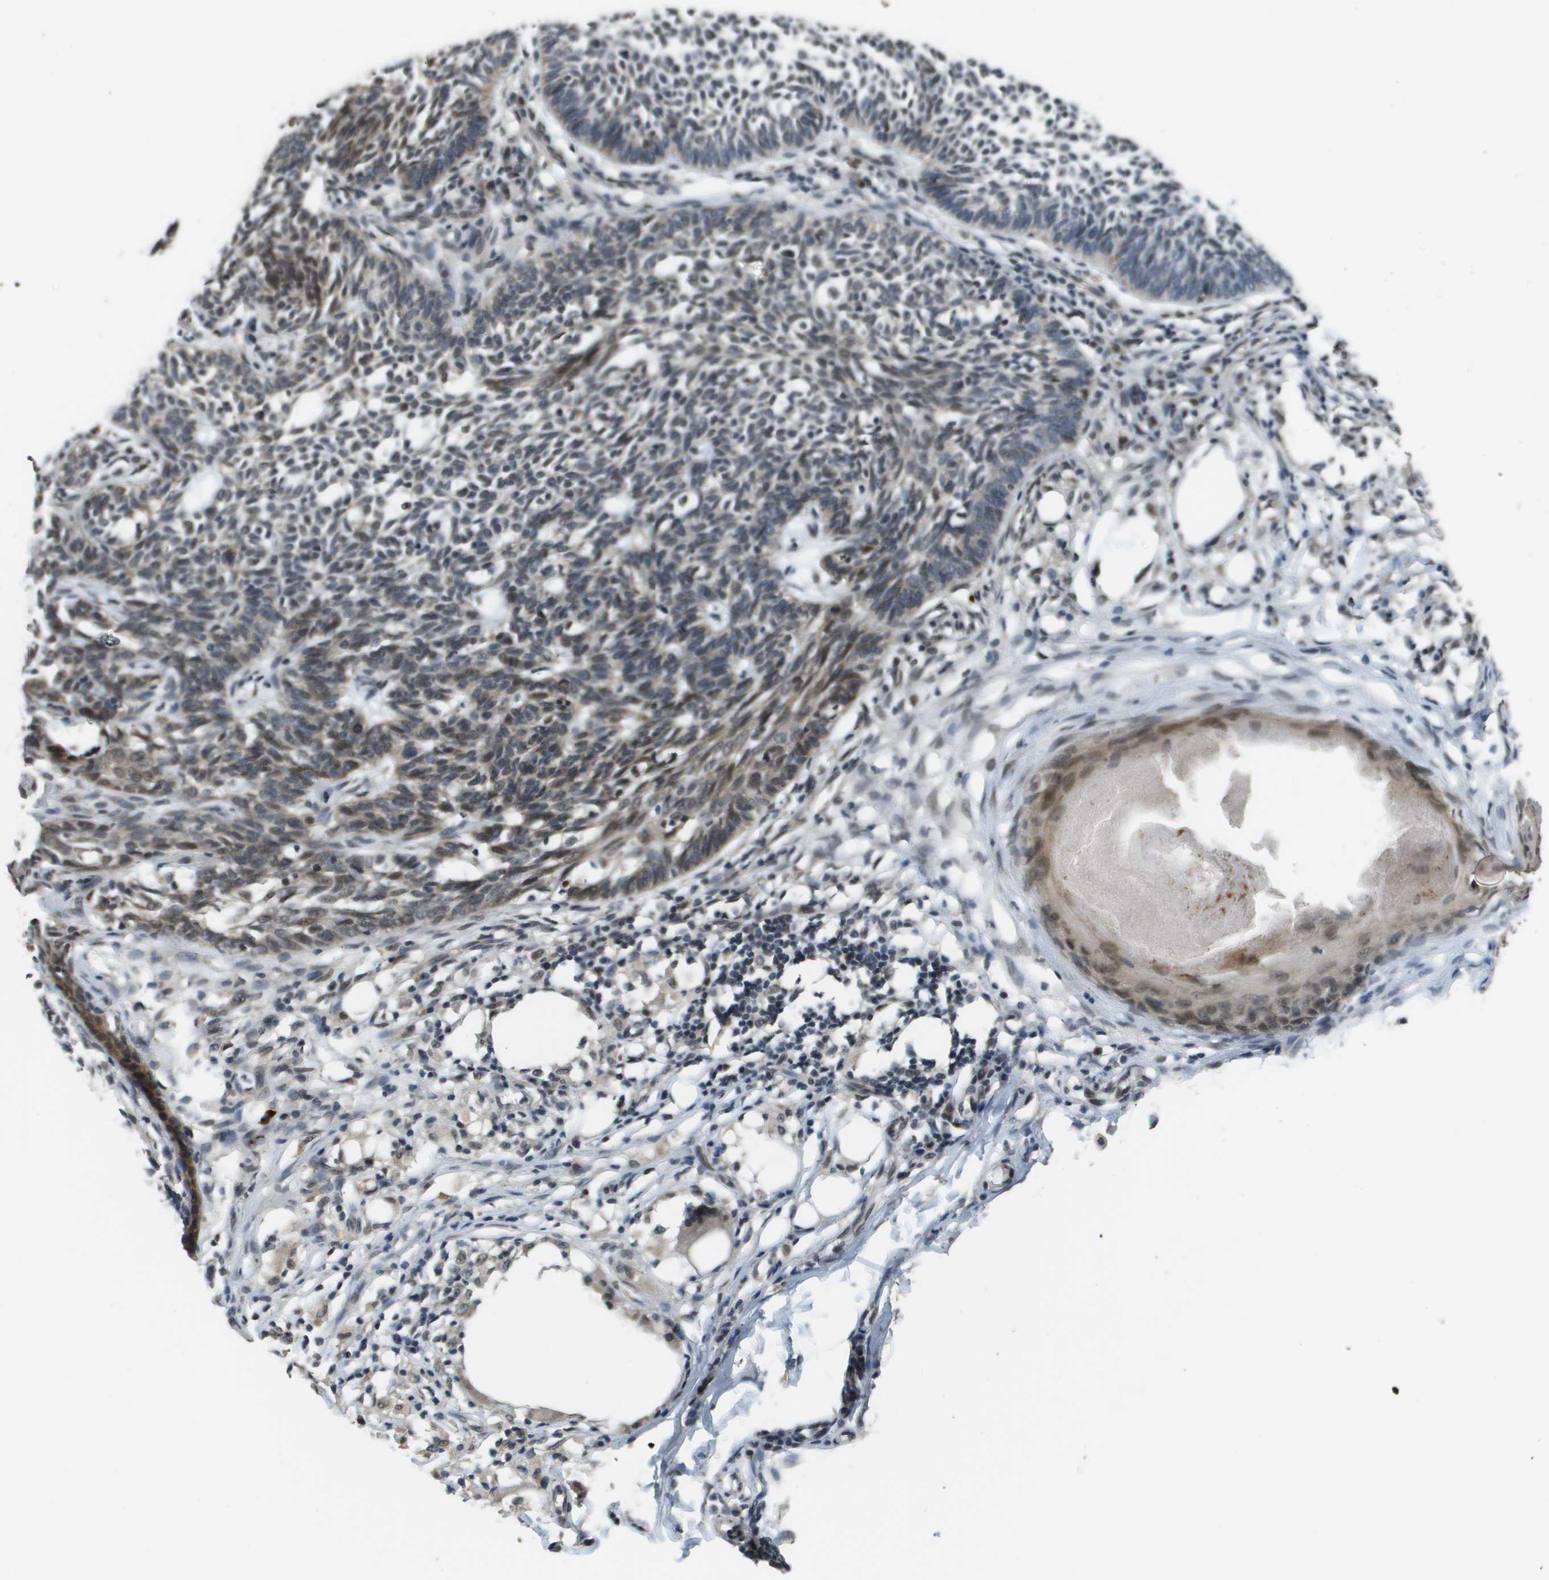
{"staining": {"intensity": "moderate", "quantity": "25%-75%", "location": "nuclear"}, "tissue": "skin cancer", "cell_type": "Tumor cells", "image_type": "cancer", "snomed": [{"axis": "morphology", "description": "Normal tissue, NOS"}, {"axis": "morphology", "description": "Basal cell carcinoma"}, {"axis": "topography", "description": "Skin"}], "caption": "This photomicrograph demonstrates immunohistochemistry staining of skin cancer, with medium moderate nuclear staining in about 25%-75% of tumor cells.", "gene": "FANCC", "patient": {"sex": "male", "age": 87}}